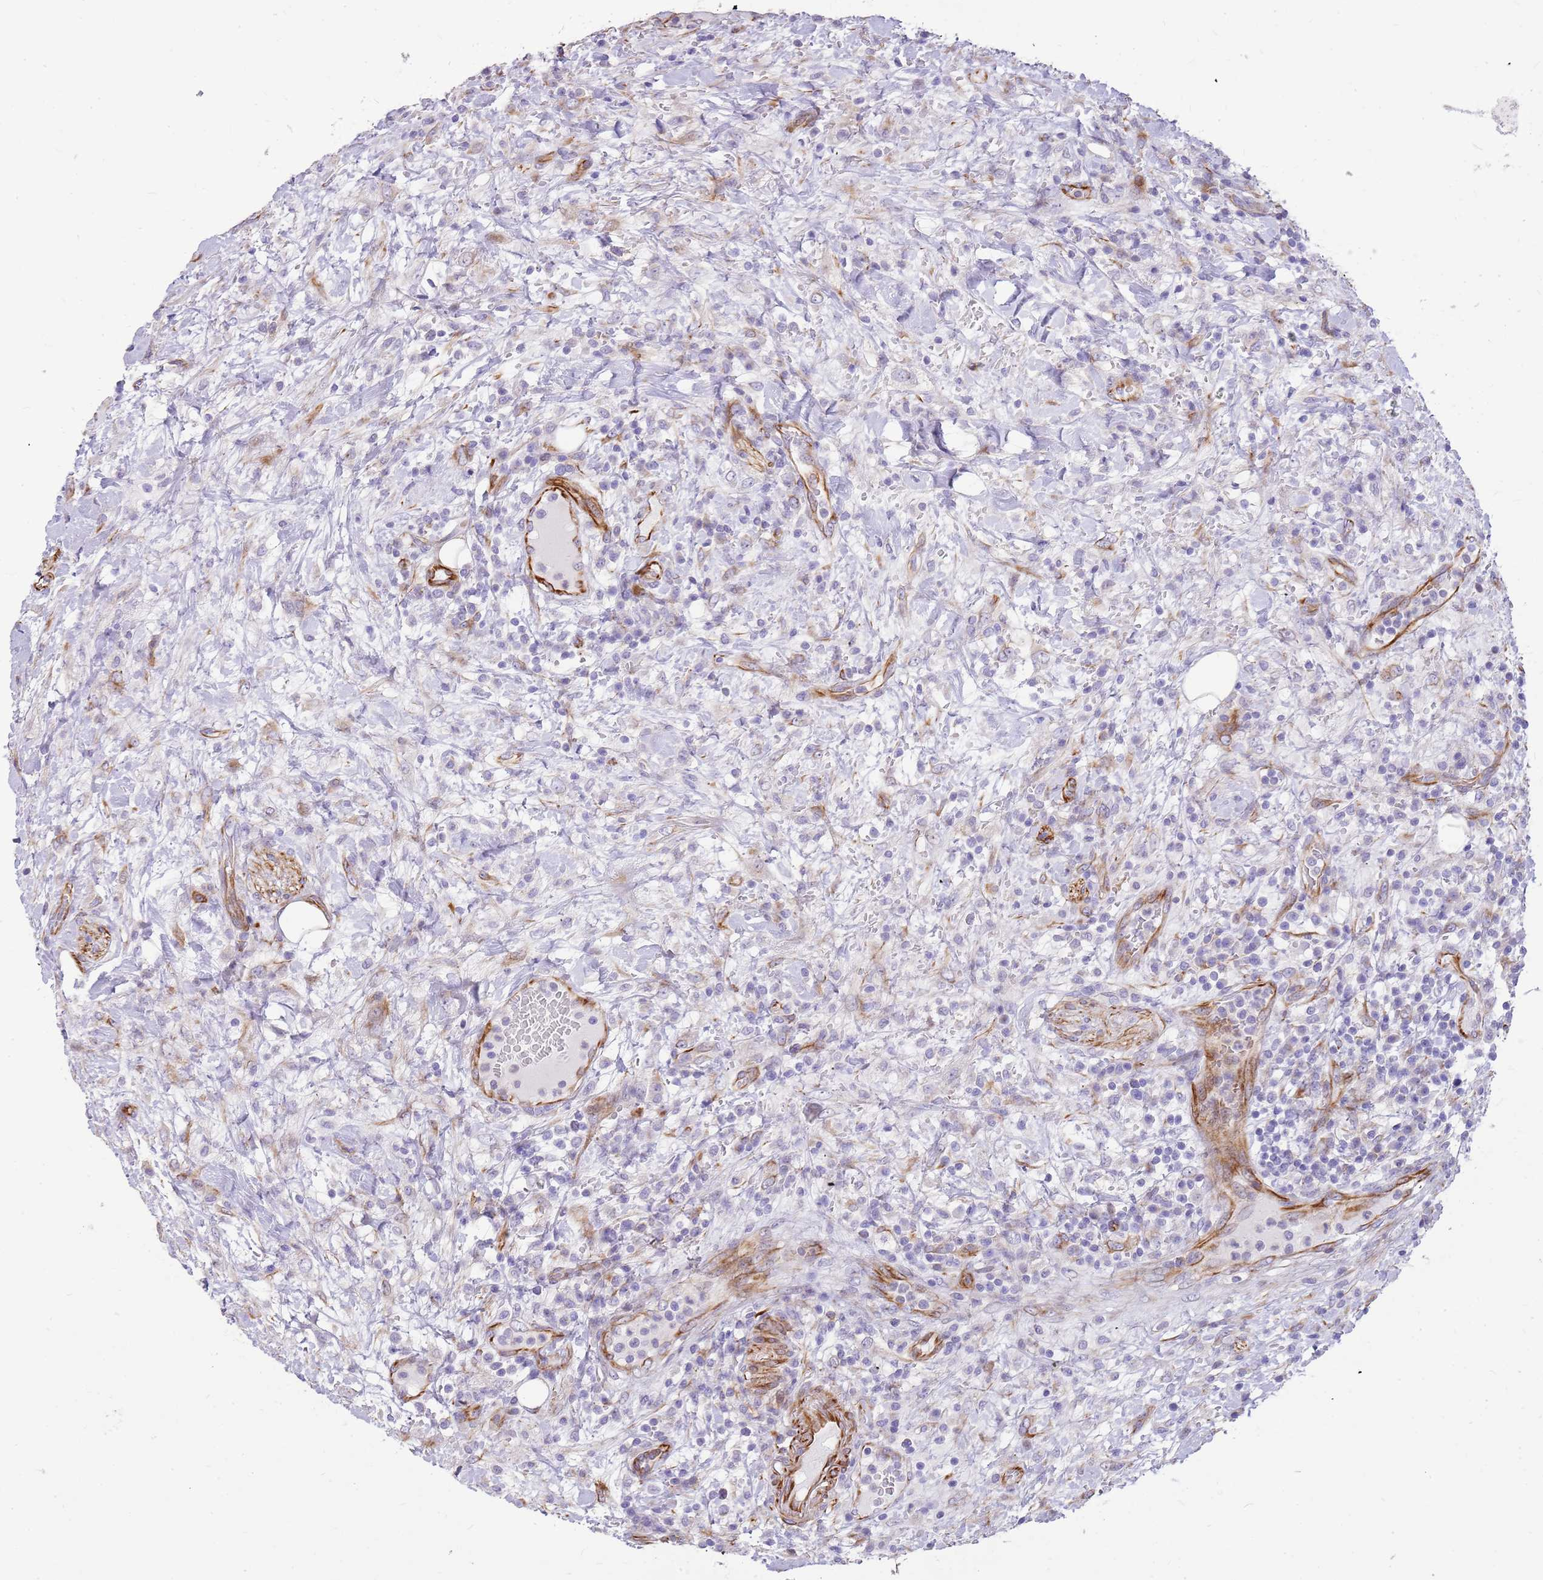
{"staining": {"intensity": "negative", "quantity": "none", "location": "none"}, "tissue": "lymphoma", "cell_type": "Tumor cells", "image_type": "cancer", "snomed": [{"axis": "morphology", "description": "Malignant lymphoma, non-Hodgkin's type, High grade"}, {"axis": "topography", "description": "Colon"}], "caption": "The immunohistochemistry micrograph has no significant expression in tumor cells of high-grade malignant lymphoma, non-Hodgkin's type tissue.", "gene": "ZDHHC1", "patient": {"sex": "female", "age": 53}}